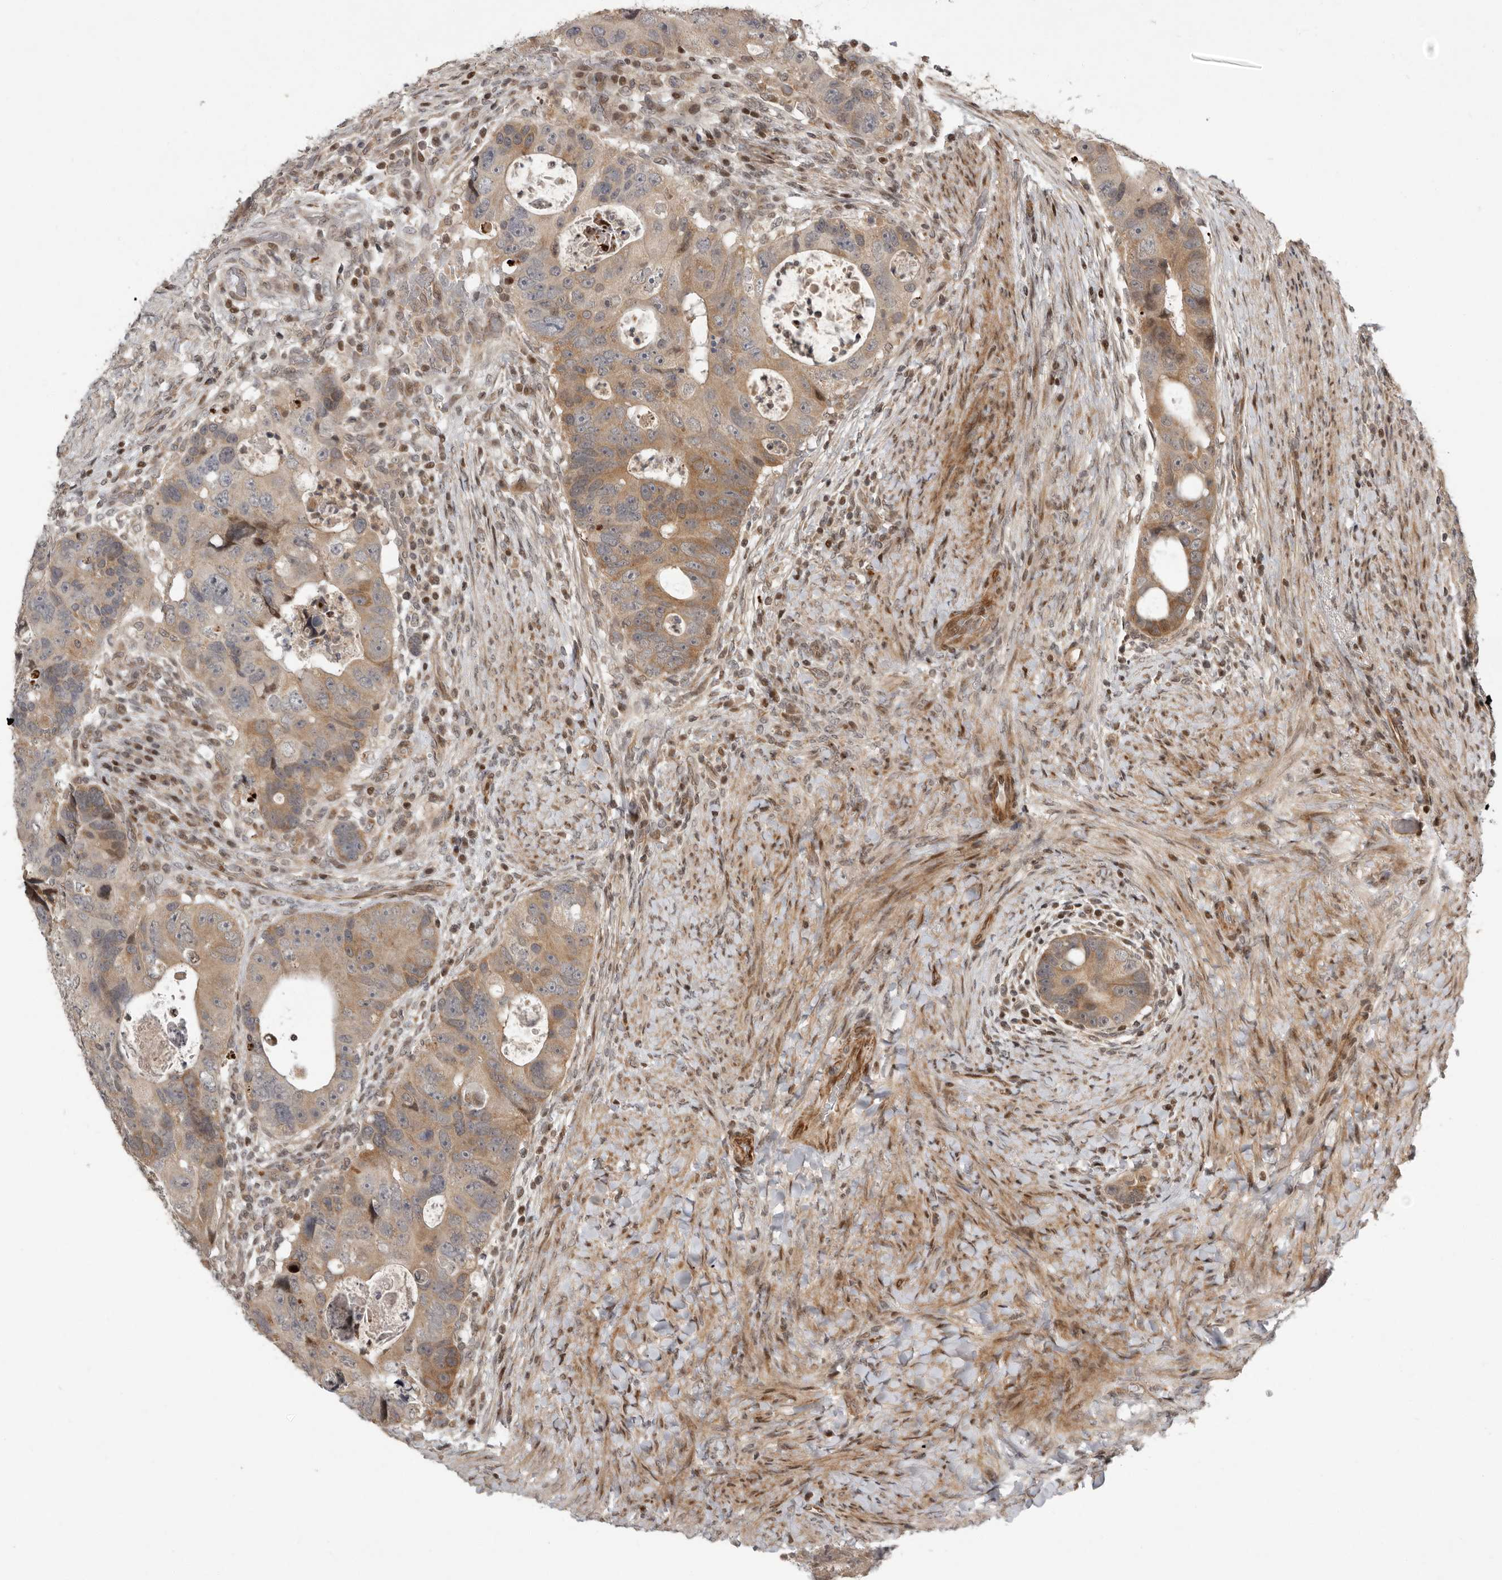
{"staining": {"intensity": "moderate", "quantity": "25%-75%", "location": "cytoplasmic/membranous,nuclear"}, "tissue": "colorectal cancer", "cell_type": "Tumor cells", "image_type": "cancer", "snomed": [{"axis": "morphology", "description": "Adenocarcinoma, NOS"}, {"axis": "topography", "description": "Rectum"}], "caption": "The photomicrograph demonstrates immunohistochemical staining of colorectal adenocarcinoma. There is moderate cytoplasmic/membranous and nuclear staining is appreciated in about 25%-75% of tumor cells.", "gene": "RABIF", "patient": {"sex": "male", "age": 59}}